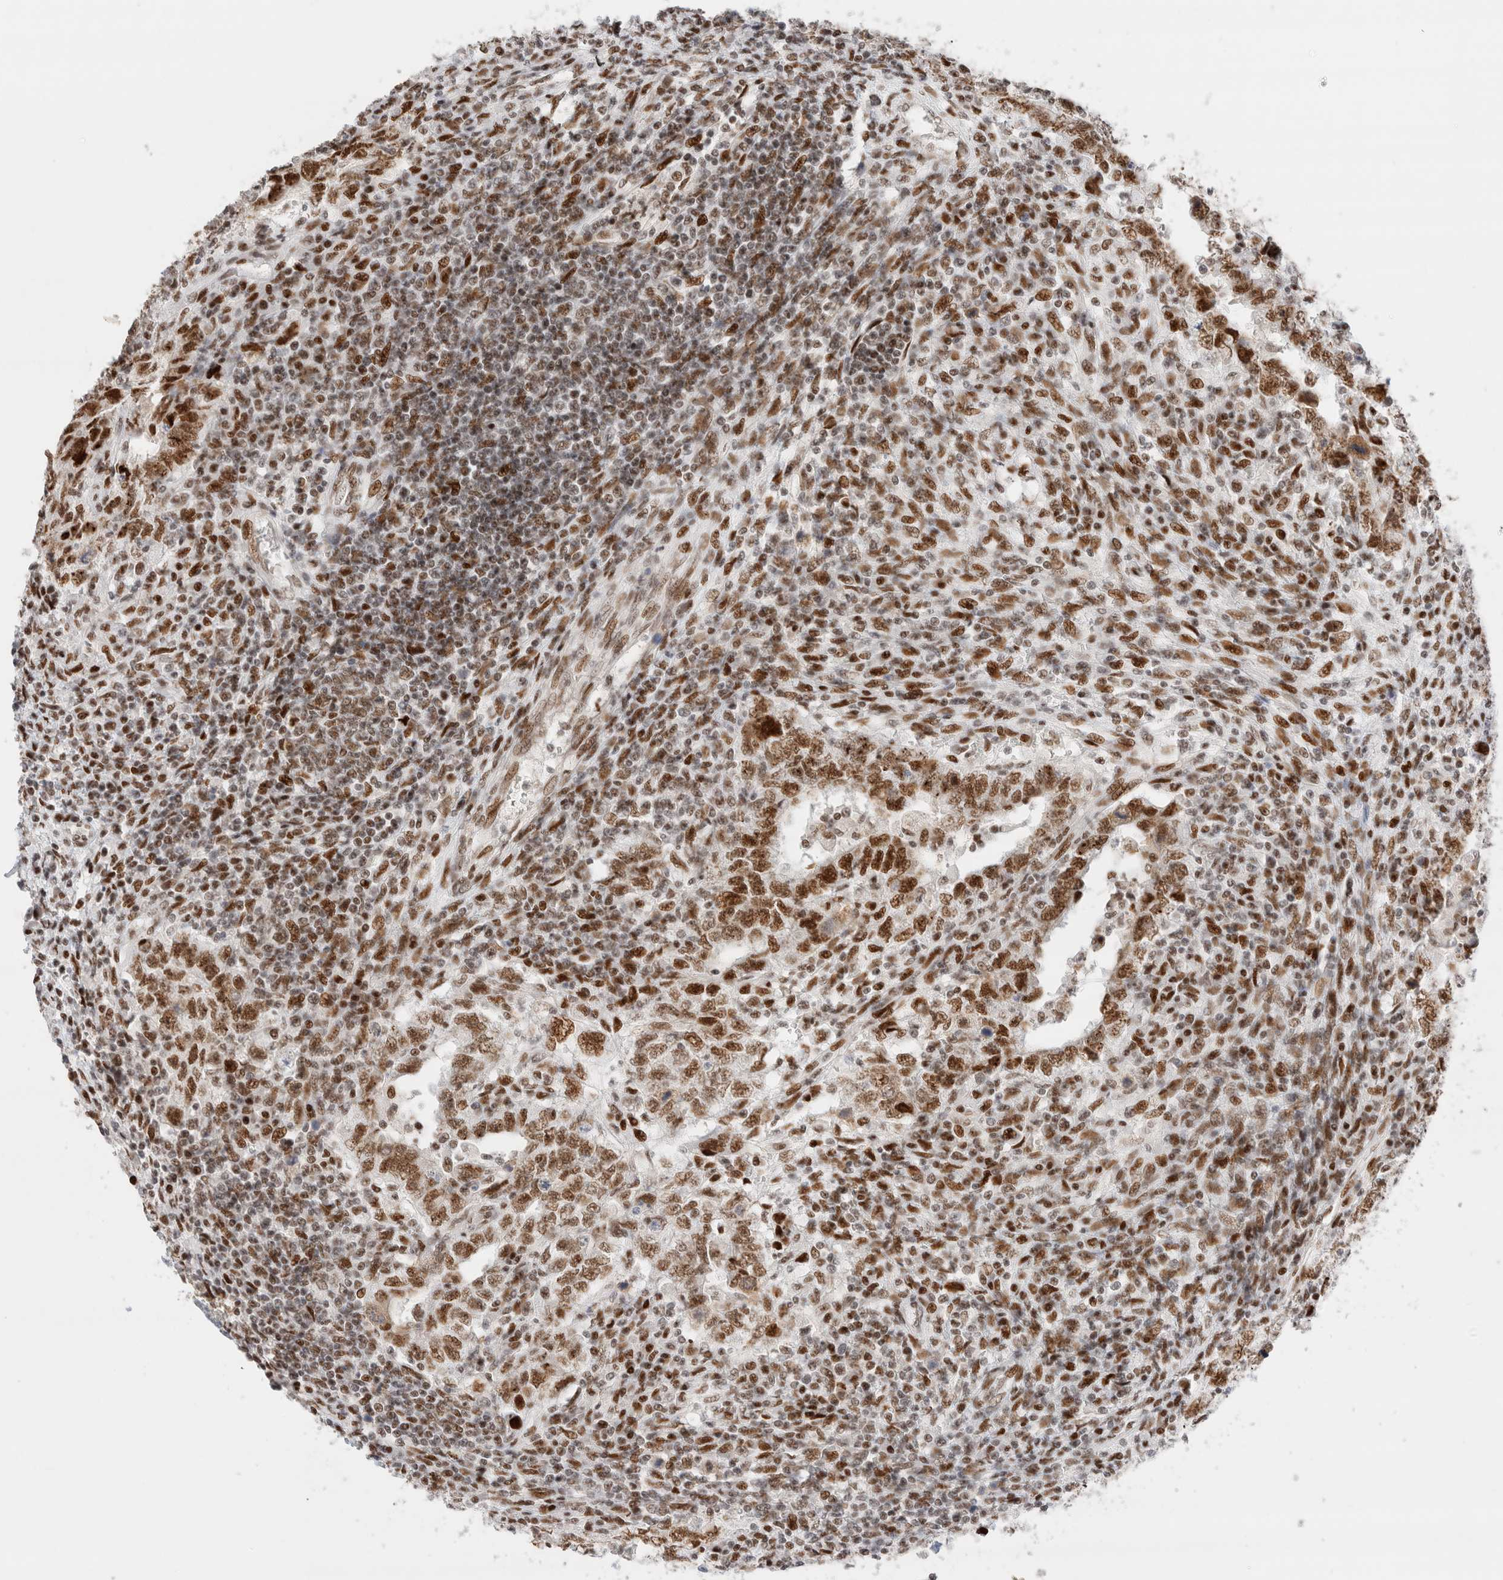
{"staining": {"intensity": "strong", "quantity": ">75%", "location": "nuclear"}, "tissue": "testis cancer", "cell_type": "Tumor cells", "image_type": "cancer", "snomed": [{"axis": "morphology", "description": "Carcinoma, Embryonal, NOS"}, {"axis": "topography", "description": "Testis"}], "caption": "Tumor cells exhibit high levels of strong nuclear staining in about >75% of cells in human embryonal carcinoma (testis).", "gene": "ZNF282", "patient": {"sex": "male", "age": 26}}